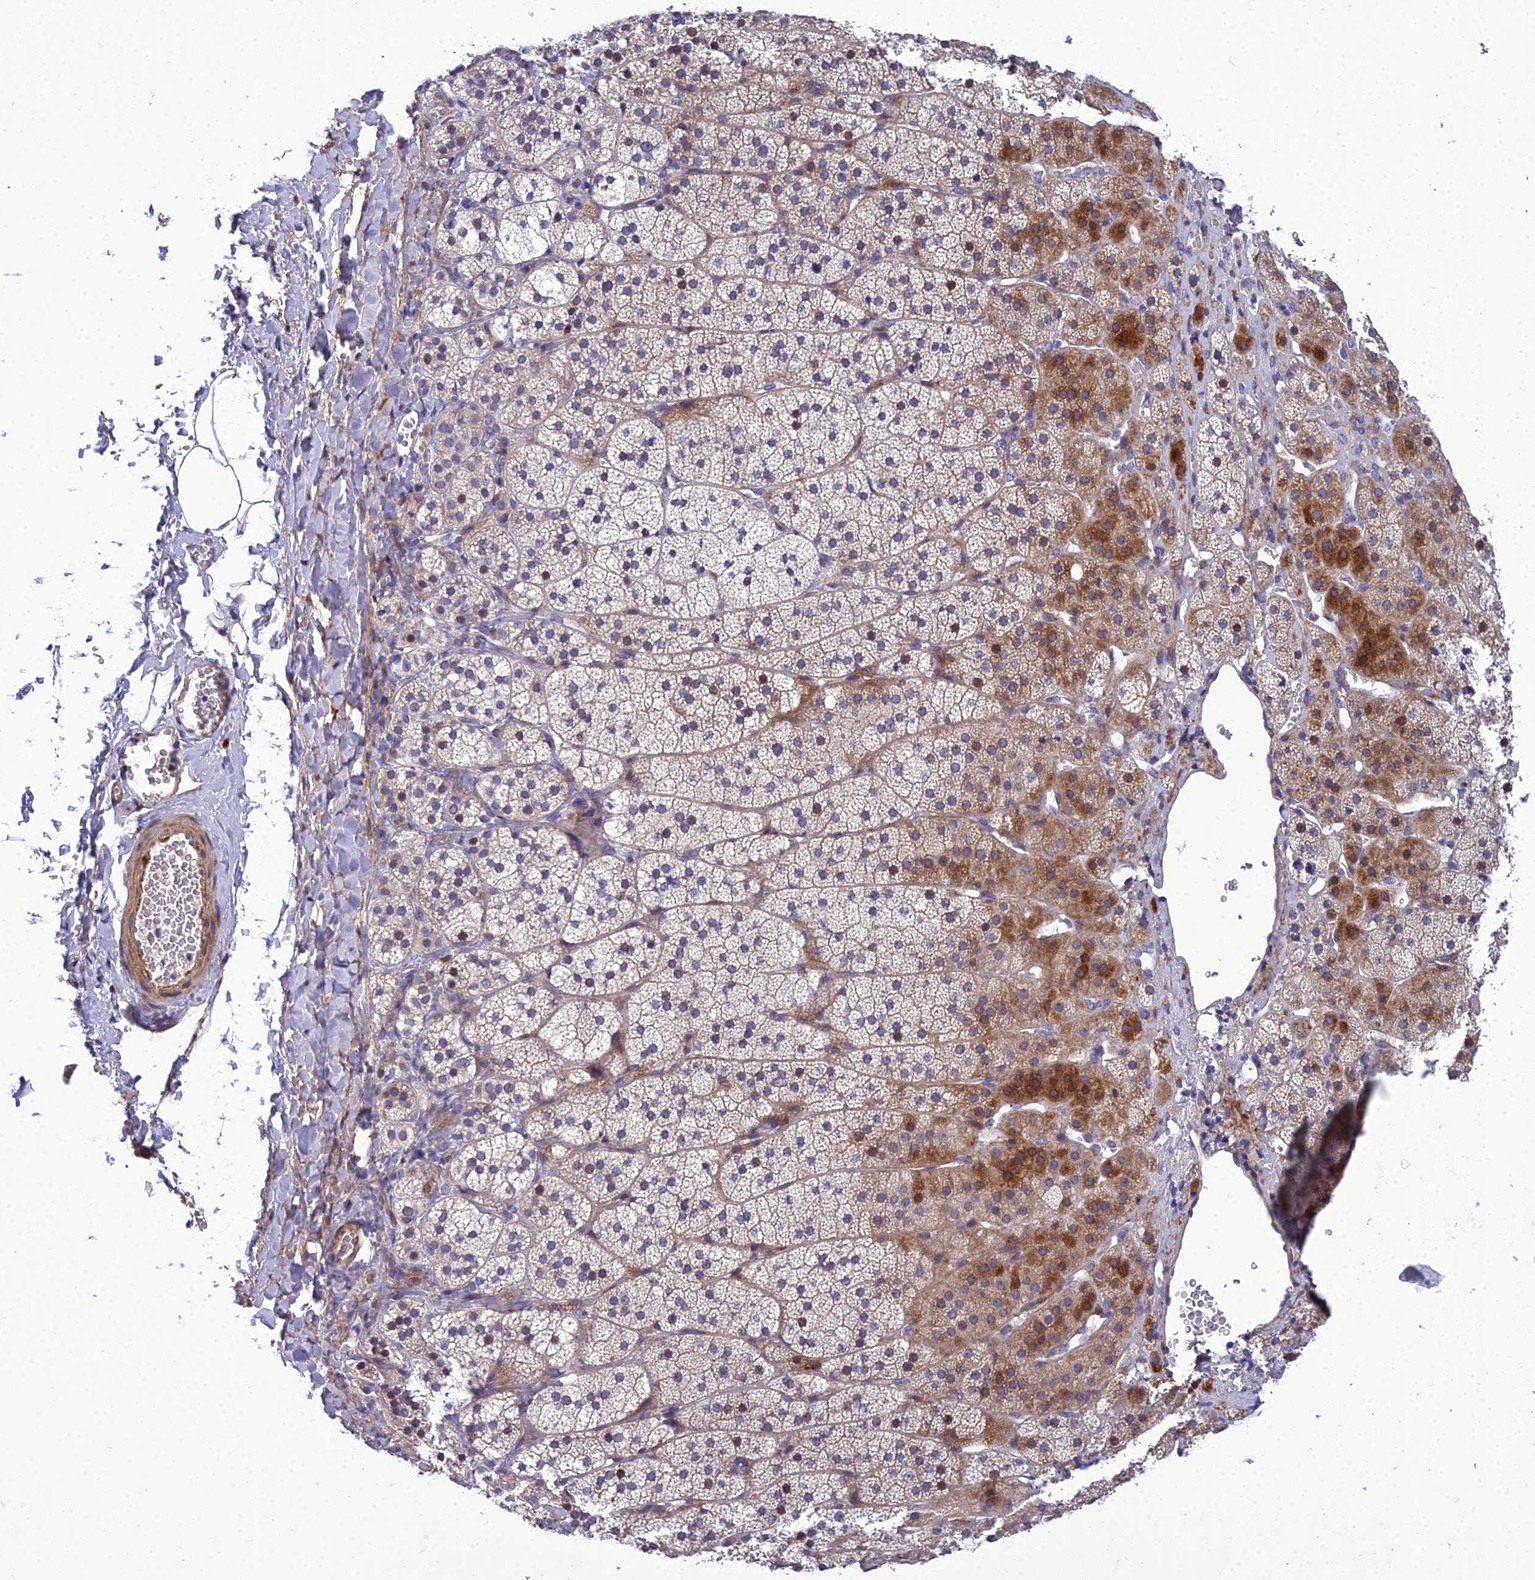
{"staining": {"intensity": "moderate", "quantity": "25%-75%", "location": "cytoplasmic/membranous"}, "tissue": "adrenal gland", "cell_type": "Glandular cells", "image_type": "normal", "snomed": [{"axis": "morphology", "description": "Normal tissue, NOS"}, {"axis": "topography", "description": "Adrenal gland"}], "caption": "Unremarkable adrenal gland shows moderate cytoplasmic/membranous expression in approximately 25%-75% of glandular cells.", "gene": "ADIPOR2", "patient": {"sex": "female", "age": 44}}